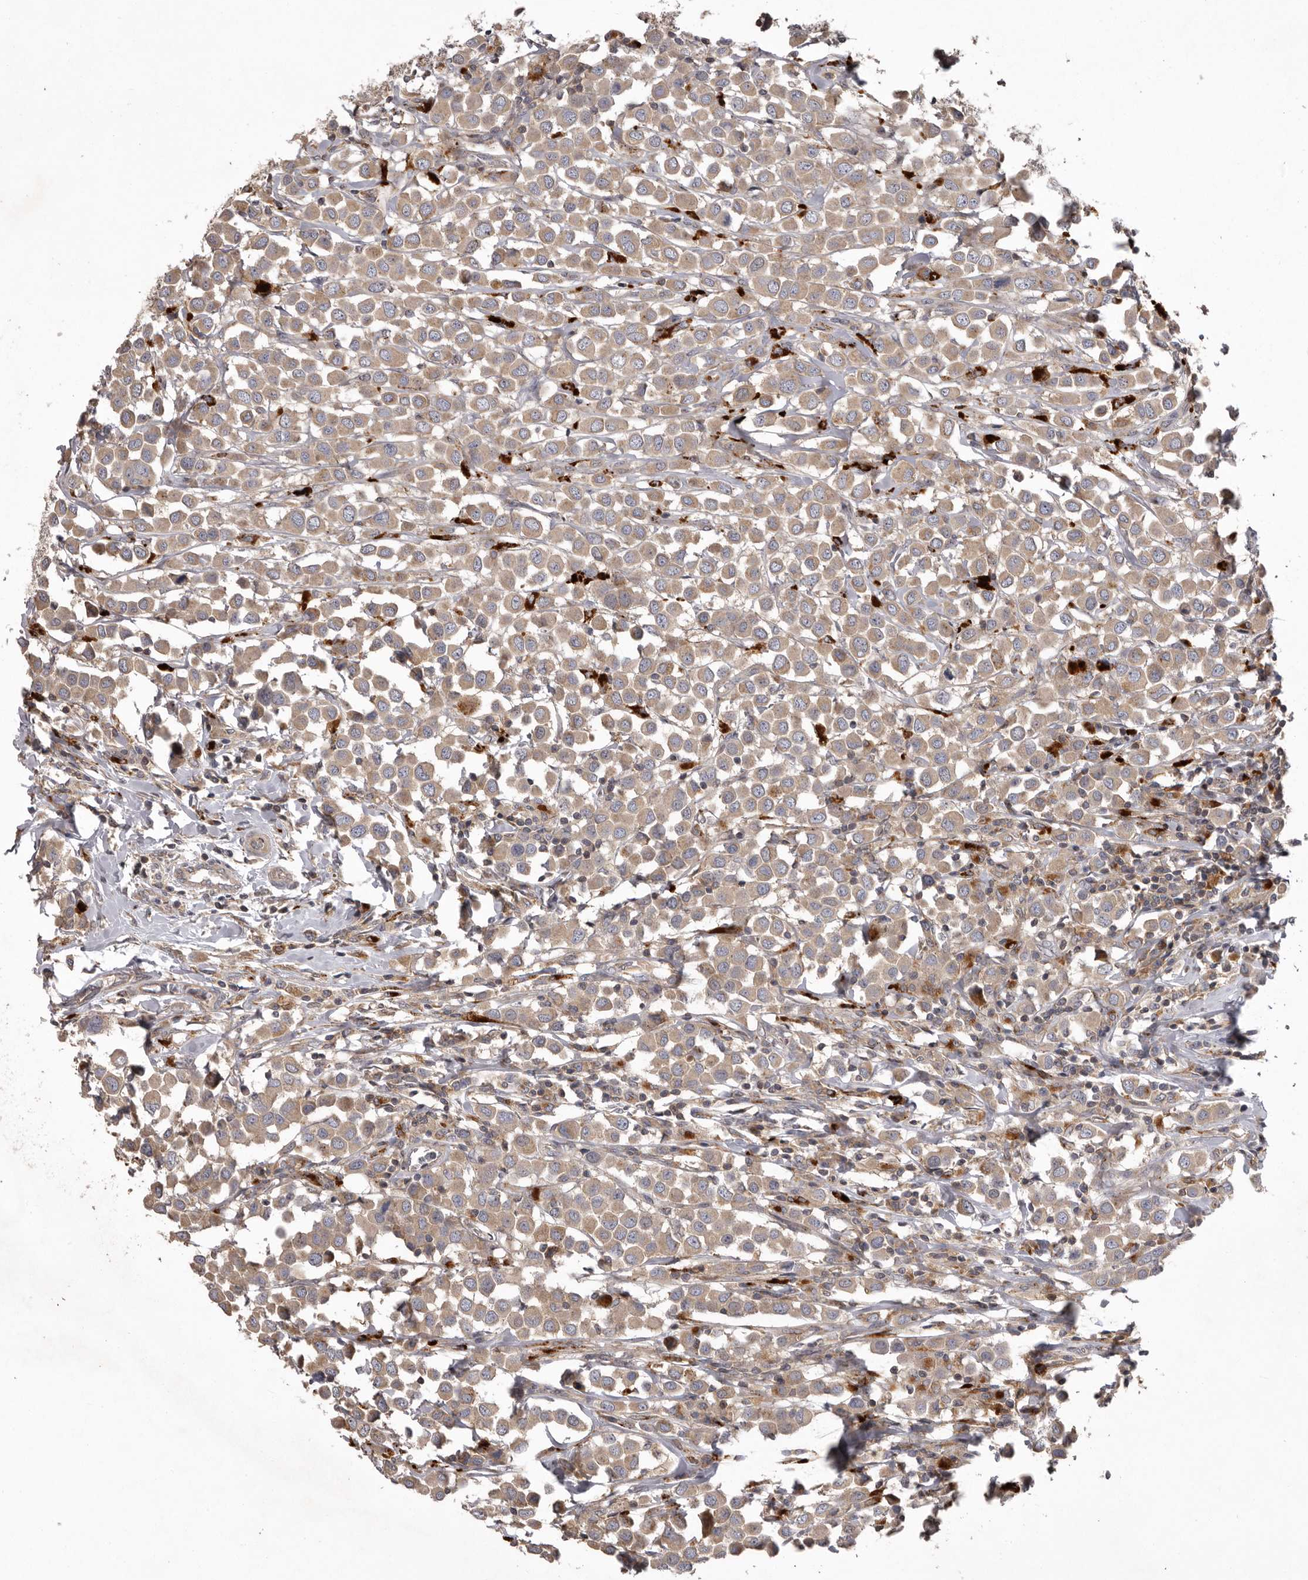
{"staining": {"intensity": "weak", "quantity": ">75%", "location": "cytoplasmic/membranous"}, "tissue": "breast cancer", "cell_type": "Tumor cells", "image_type": "cancer", "snomed": [{"axis": "morphology", "description": "Duct carcinoma"}, {"axis": "topography", "description": "Breast"}], "caption": "Weak cytoplasmic/membranous staining is appreciated in approximately >75% of tumor cells in breast cancer. The staining was performed using DAB to visualize the protein expression in brown, while the nuclei were stained in blue with hematoxylin (Magnification: 20x).", "gene": "WDR47", "patient": {"sex": "female", "age": 61}}